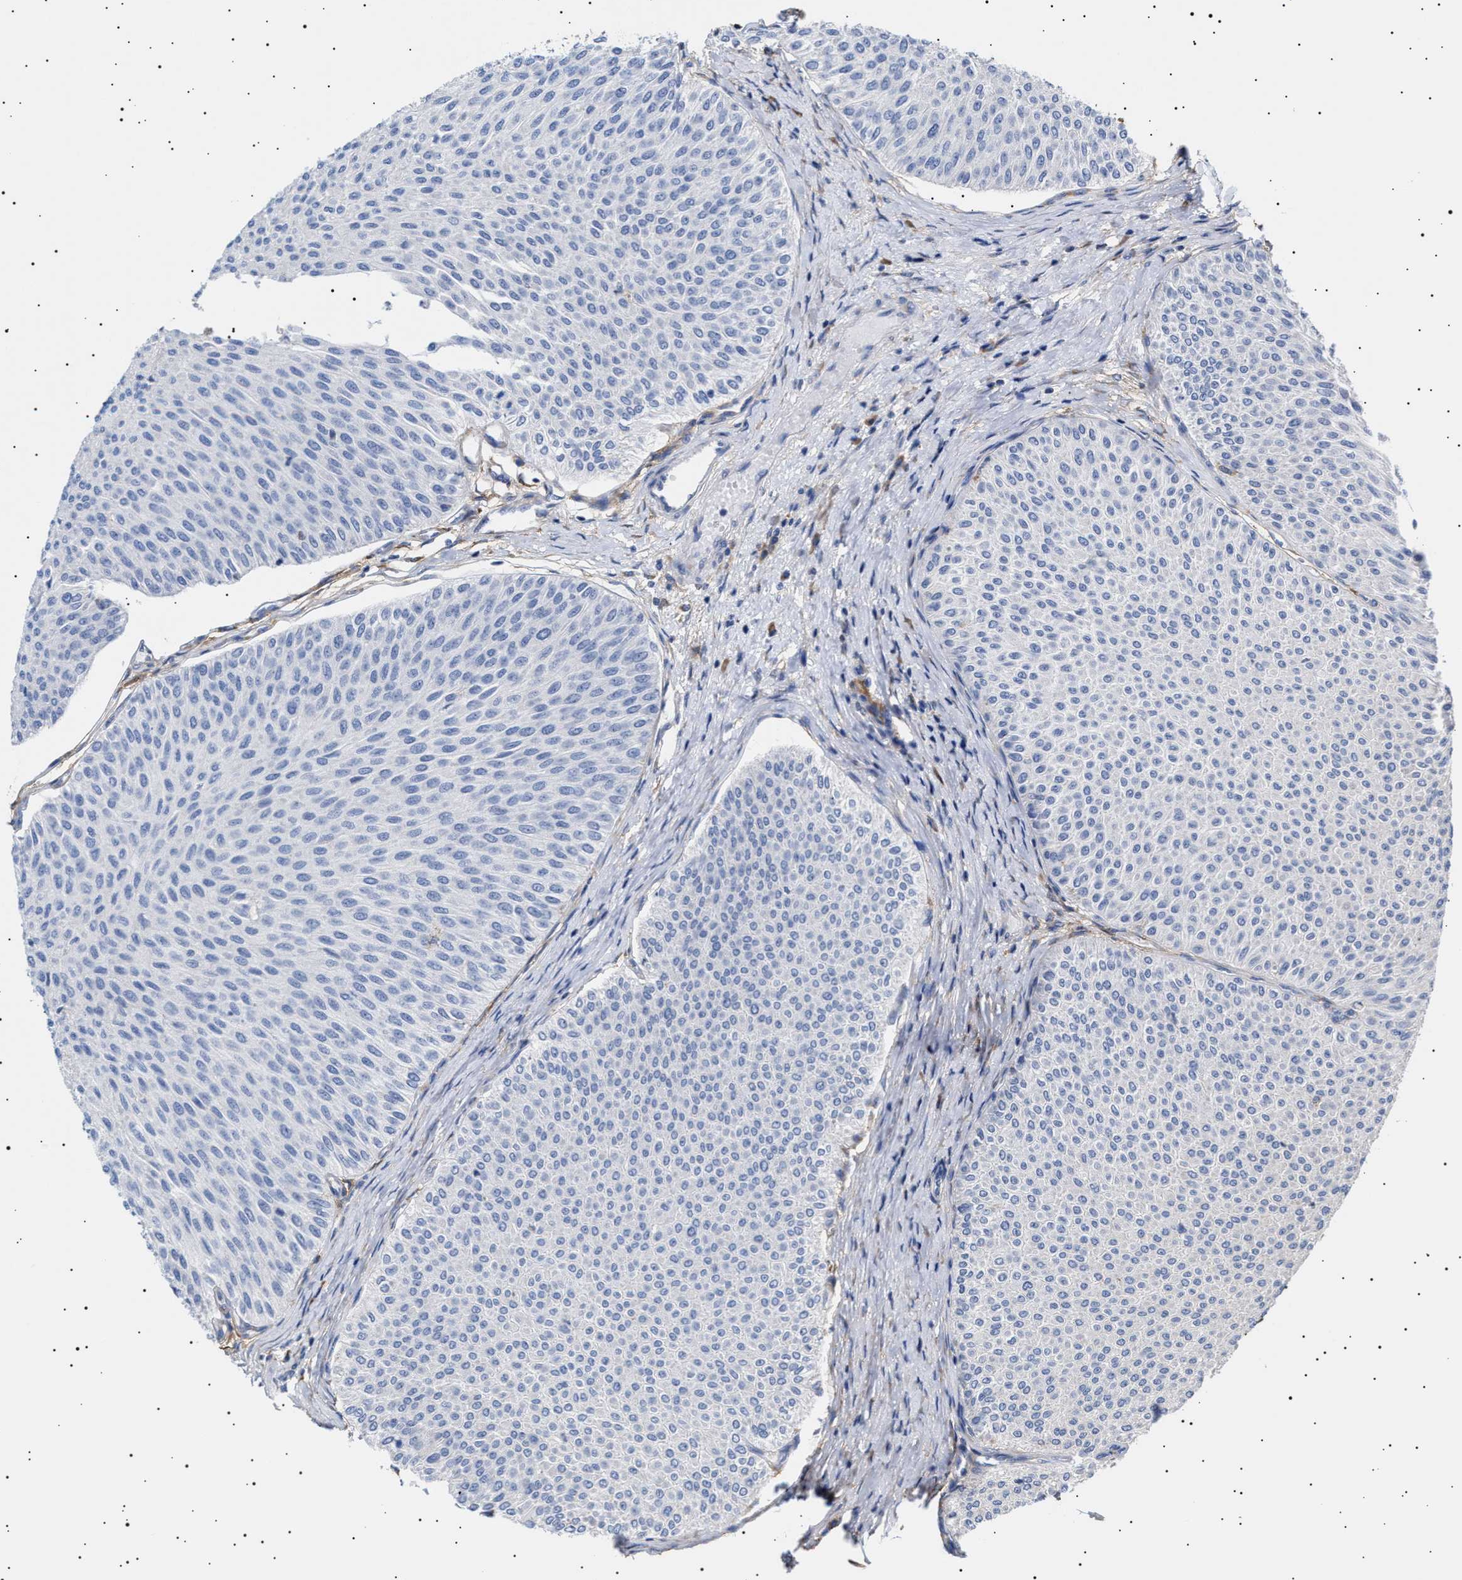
{"staining": {"intensity": "weak", "quantity": "<25%", "location": "cytoplasmic/membranous"}, "tissue": "urothelial cancer", "cell_type": "Tumor cells", "image_type": "cancer", "snomed": [{"axis": "morphology", "description": "Urothelial carcinoma, Low grade"}, {"axis": "topography", "description": "Urinary bladder"}], "caption": "Immunohistochemistry micrograph of urothelial cancer stained for a protein (brown), which demonstrates no positivity in tumor cells. Nuclei are stained in blue.", "gene": "ERCC6L2", "patient": {"sex": "male", "age": 78}}